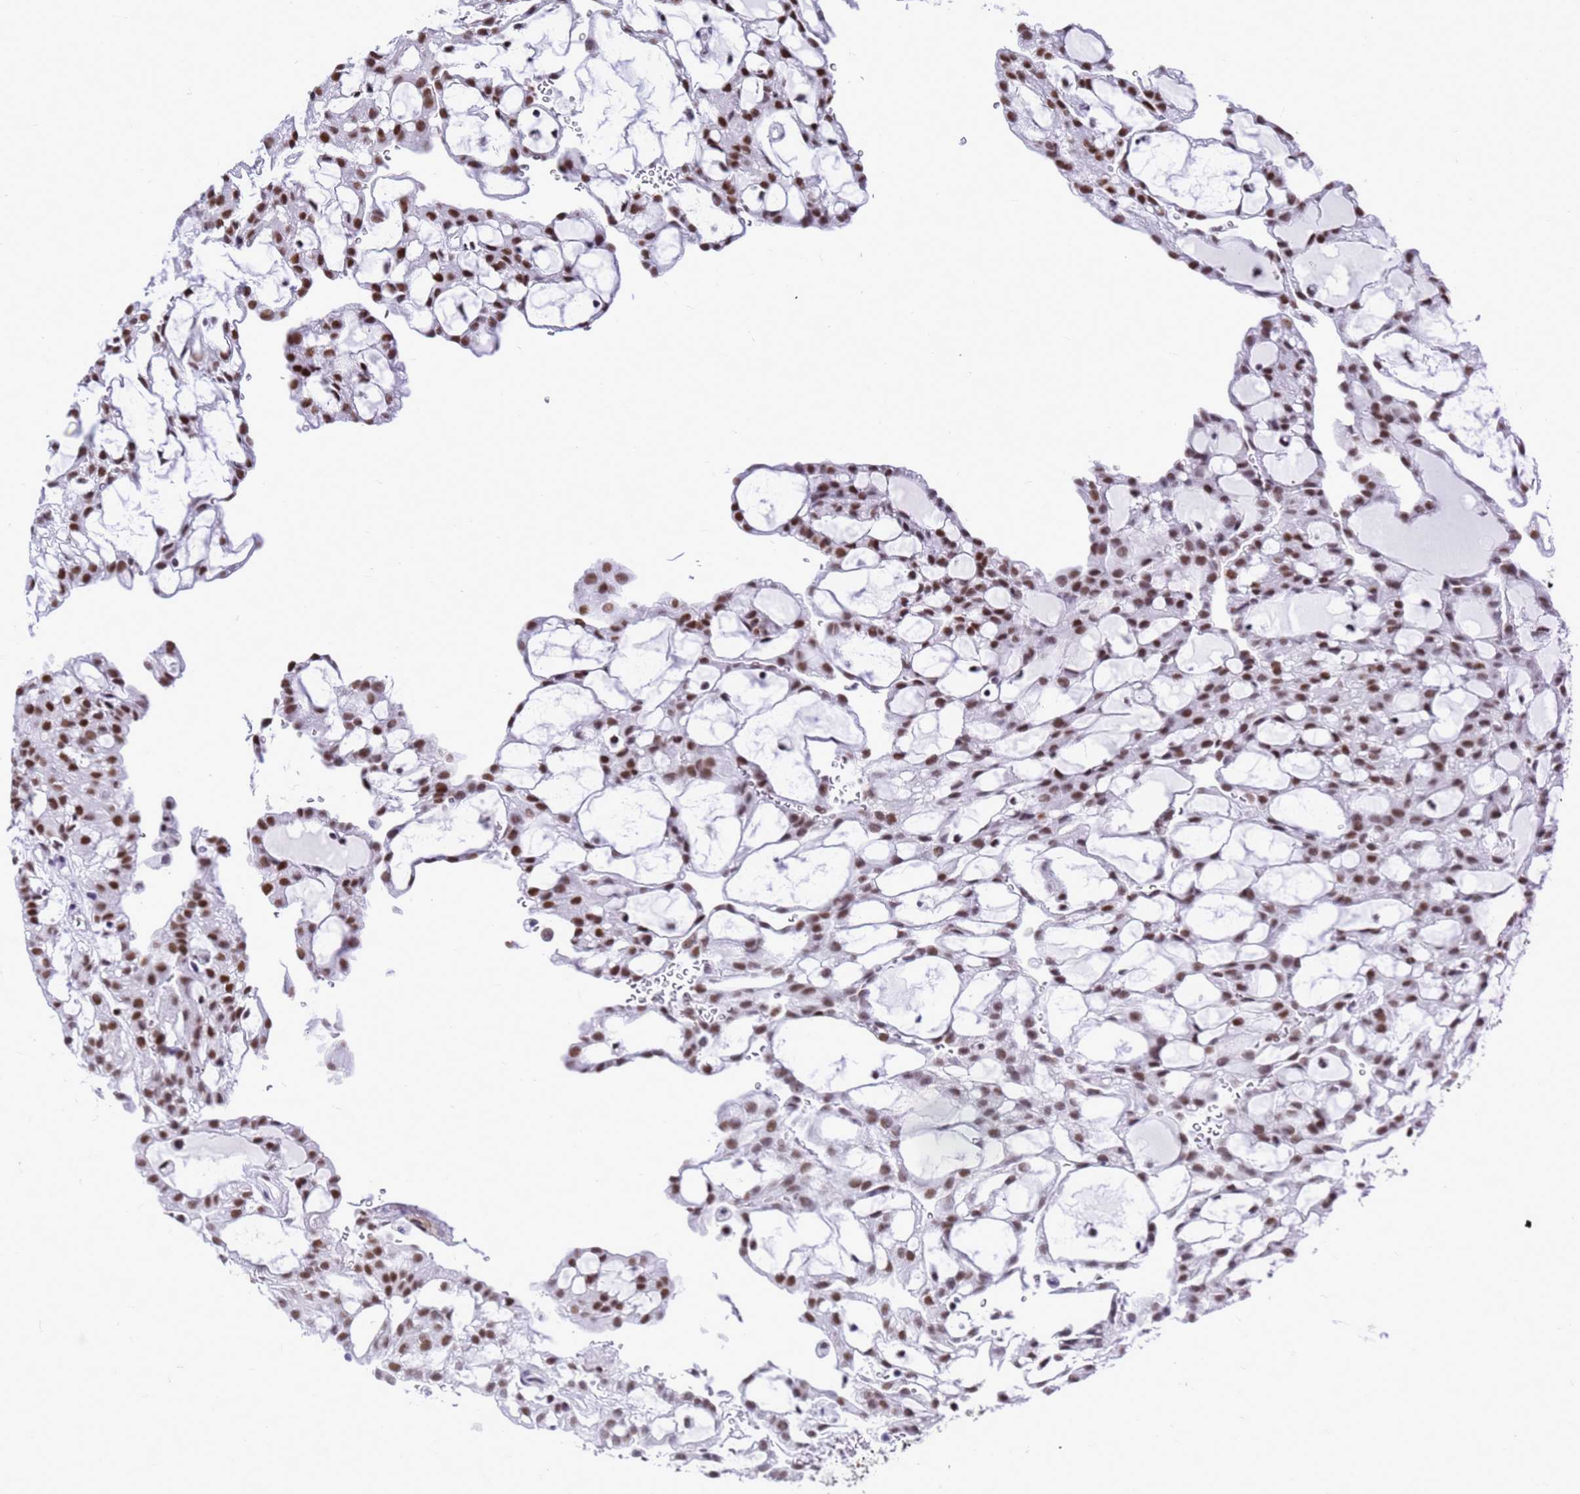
{"staining": {"intensity": "moderate", "quantity": ">75%", "location": "nuclear"}, "tissue": "renal cancer", "cell_type": "Tumor cells", "image_type": "cancer", "snomed": [{"axis": "morphology", "description": "Adenocarcinoma, NOS"}, {"axis": "topography", "description": "Kidney"}], "caption": "There is medium levels of moderate nuclear positivity in tumor cells of renal adenocarcinoma, as demonstrated by immunohistochemical staining (brown color).", "gene": "SART3", "patient": {"sex": "male", "age": 63}}